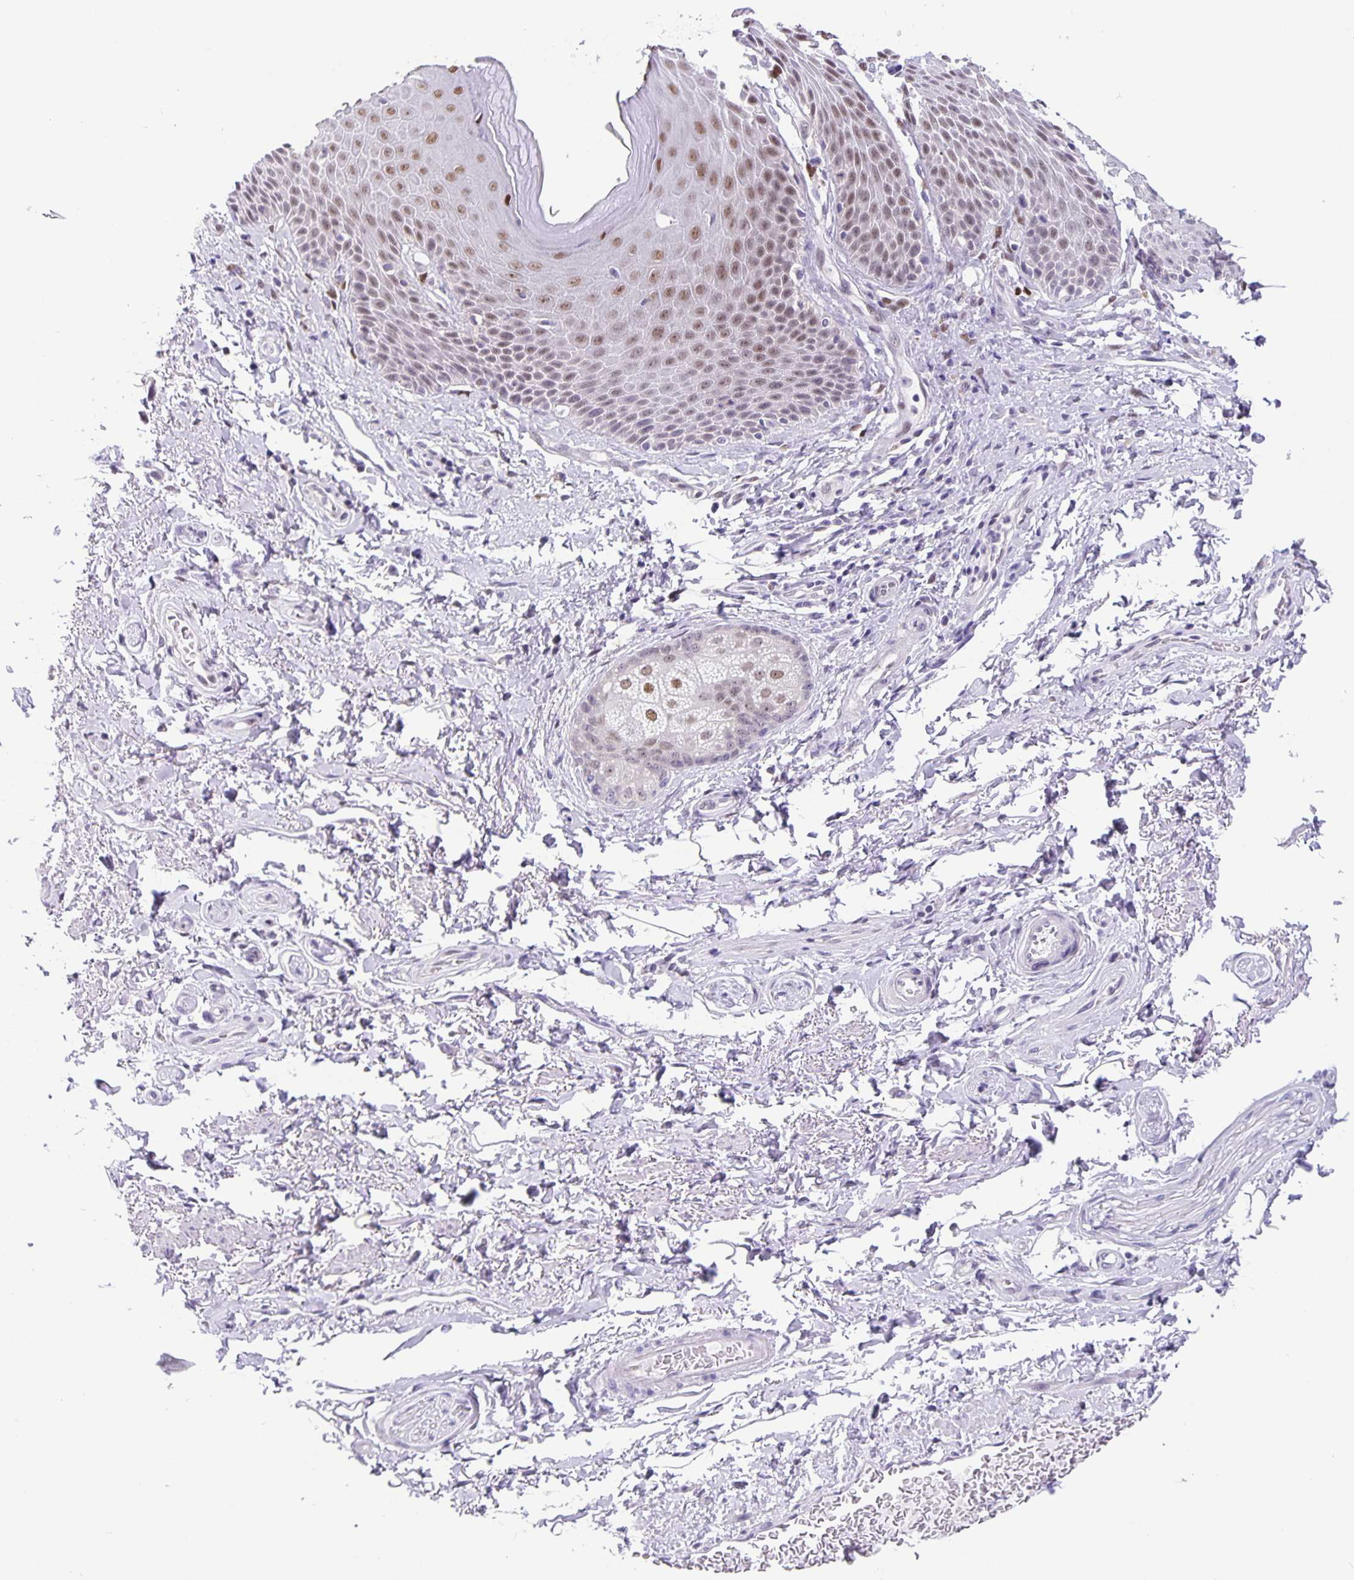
{"staining": {"intensity": "negative", "quantity": "none", "location": "none"}, "tissue": "adipose tissue", "cell_type": "Adipocytes", "image_type": "normal", "snomed": [{"axis": "morphology", "description": "Normal tissue, NOS"}, {"axis": "topography", "description": "Peripheral nerve tissue"}], "caption": "High power microscopy micrograph of an immunohistochemistry image of normal adipose tissue, revealing no significant staining in adipocytes.", "gene": "FOSL2", "patient": {"sex": "male", "age": 51}}